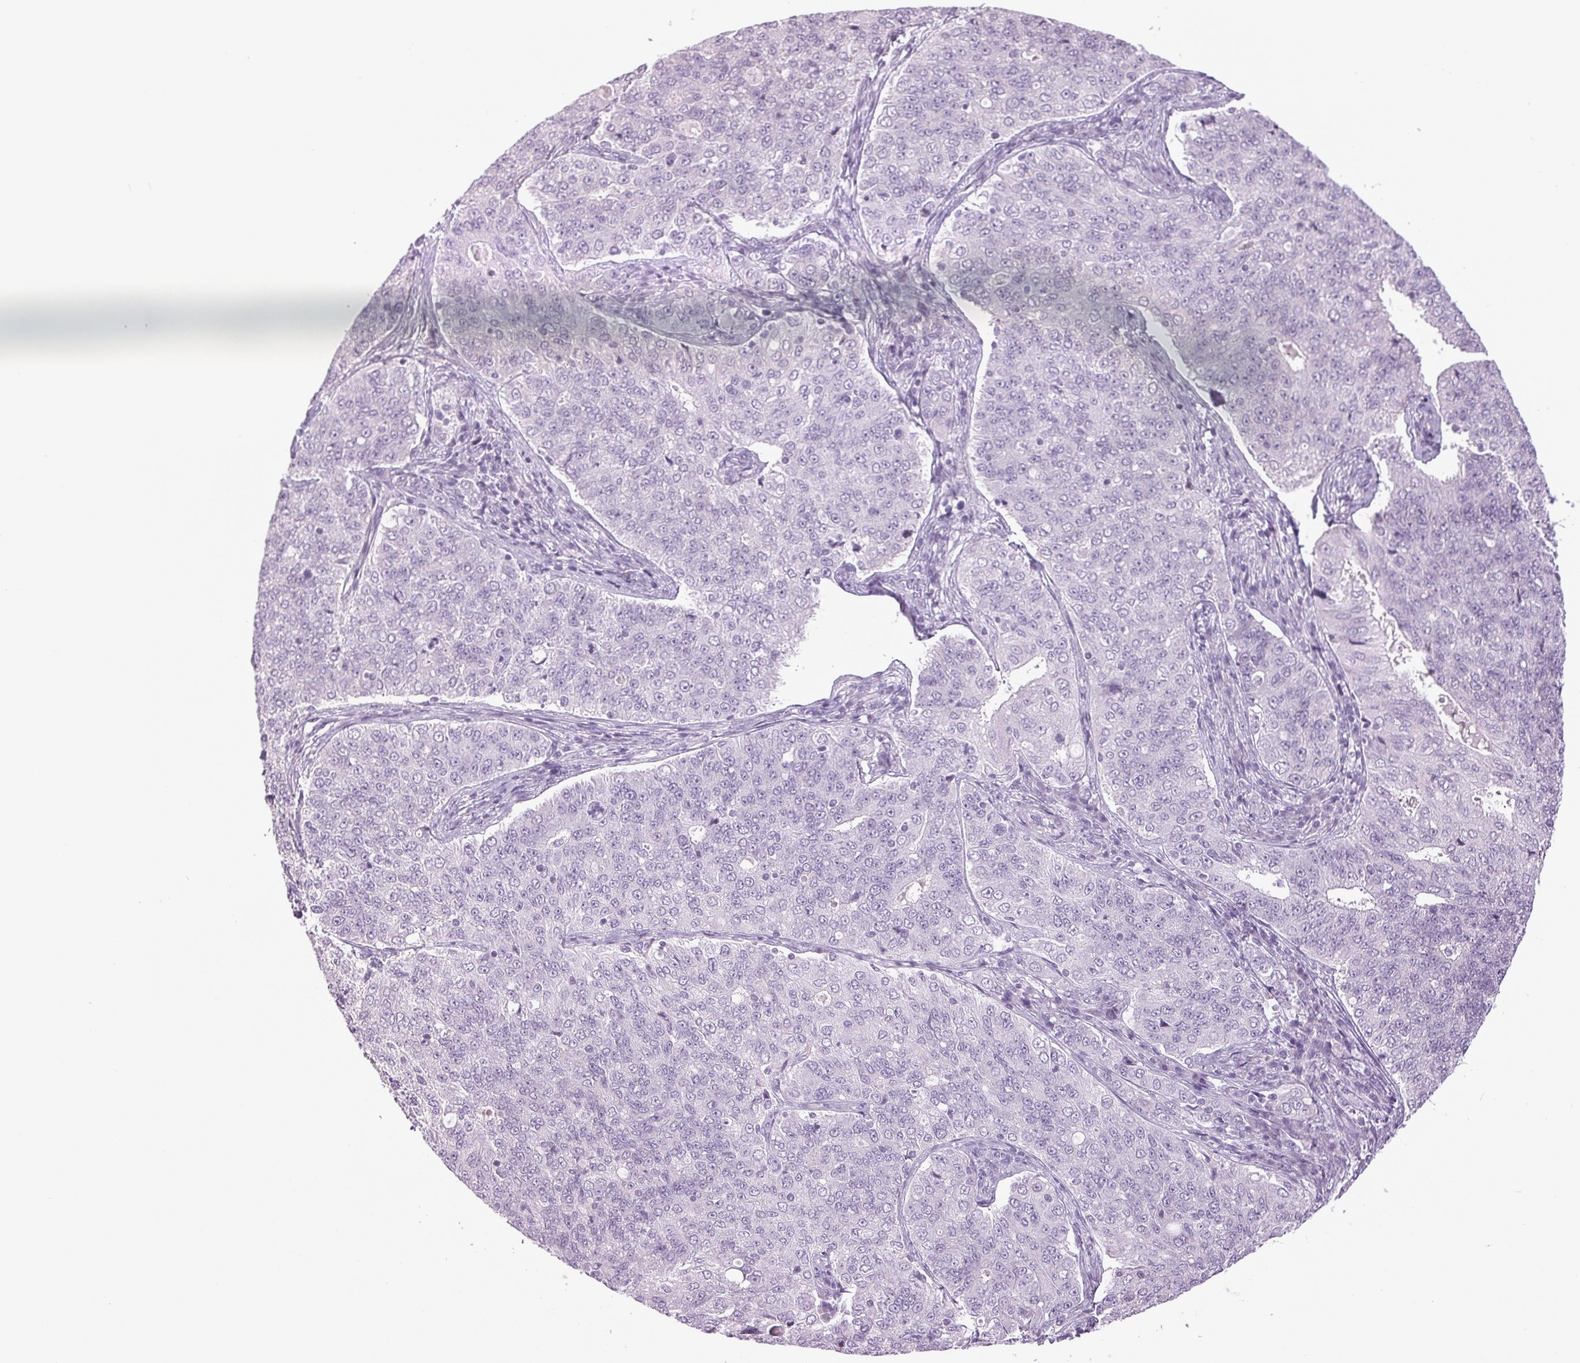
{"staining": {"intensity": "negative", "quantity": "none", "location": "none"}, "tissue": "endometrial cancer", "cell_type": "Tumor cells", "image_type": "cancer", "snomed": [{"axis": "morphology", "description": "Adenocarcinoma, NOS"}, {"axis": "topography", "description": "Endometrium"}], "caption": "High magnification brightfield microscopy of endometrial adenocarcinoma stained with DAB (3,3'-diaminobenzidine) (brown) and counterstained with hematoxylin (blue): tumor cells show no significant staining.", "gene": "DNAJC6", "patient": {"sex": "female", "age": 43}}